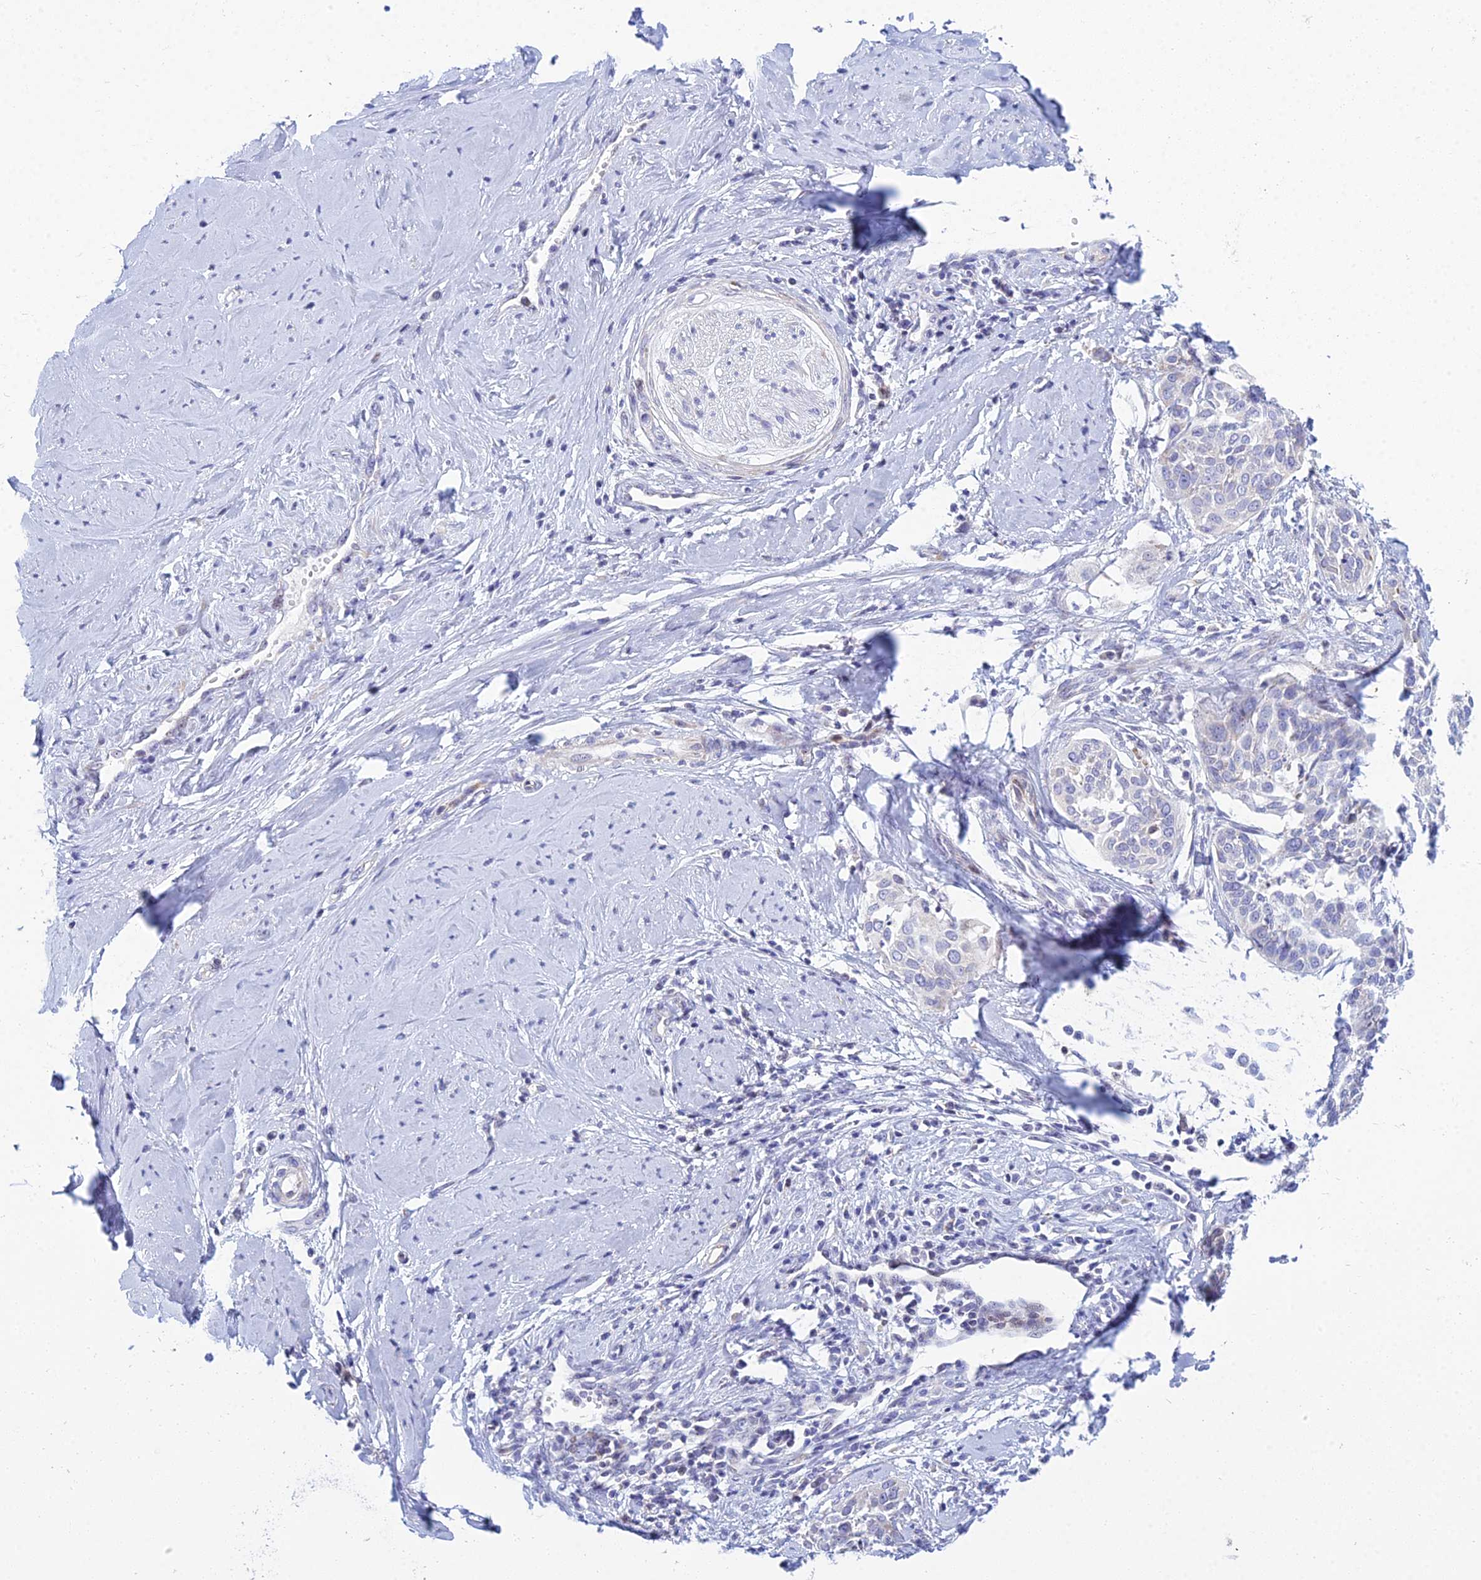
{"staining": {"intensity": "negative", "quantity": "none", "location": "none"}, "tissue": "cervical cancer", "cell_type": "Tumor cells", "image_type": "cancer", "snomed": [{"axis": "morphology", "description": "Squamous cell carcinoma, NOS"}, {"axis": "topography", "description": "Cervix"}], "caption": "Tumor cells show no significant positivity in cervical cancer.", "gene": "PRR13", "patient": {"sex": "female", "age": 44}}